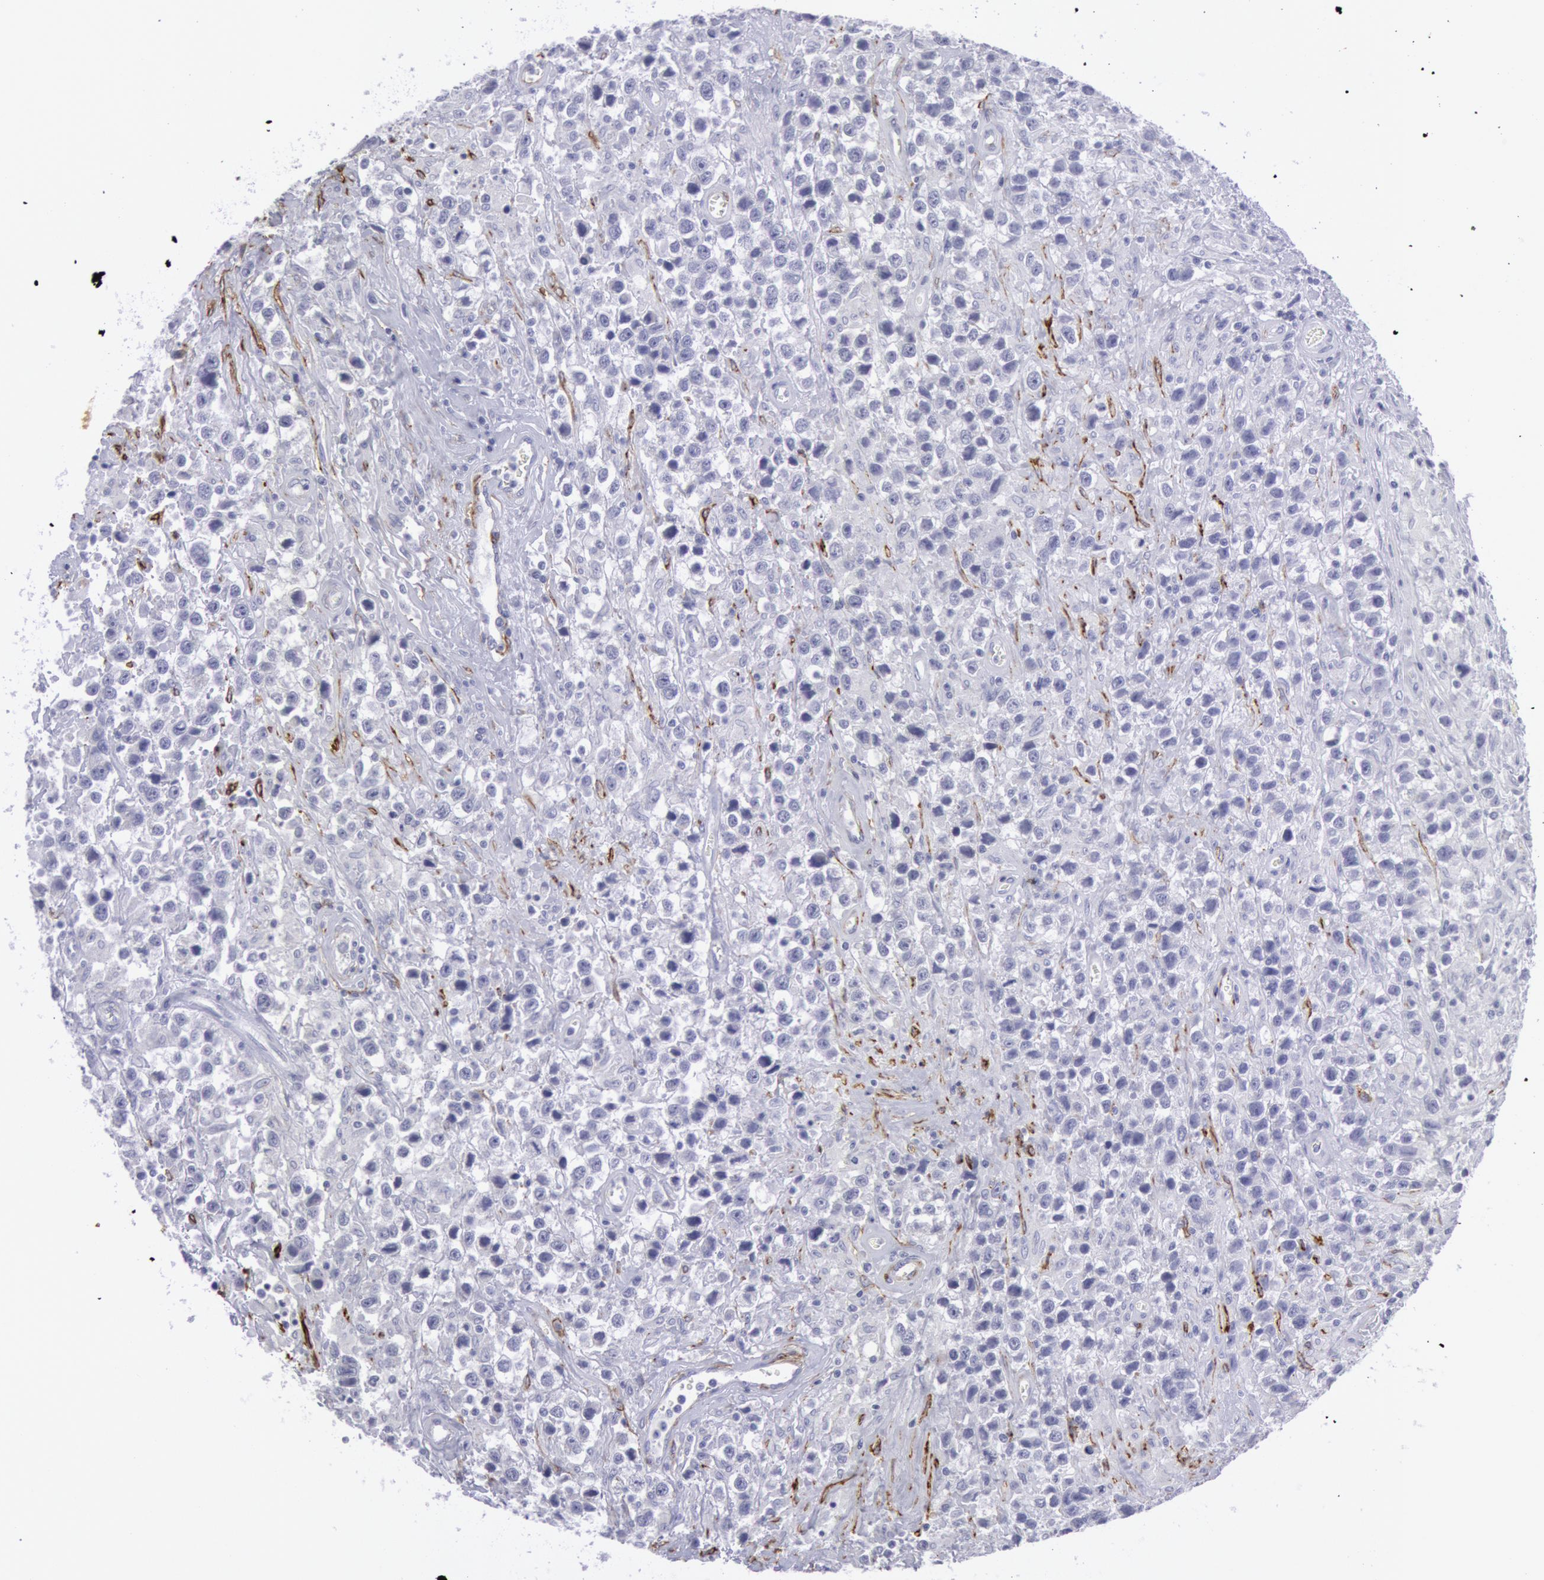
{"staining": {"intensity": "negative", "quantity": "none", "location": "none"}, "tissue": "testis cancer", "cell_type": "Tumor cells", "image_type": "cancer", "snomed": [{"axis": "morphology", "description": "Seminoma, NOS"}, {"axis": "topography", "description": "Testis"}], "caption": "IHC of human testis cancer (seminoma) shows no positivity in tumor cells.", "gene": "CDH13", "patient": {"sex": "male", "age": 43}}